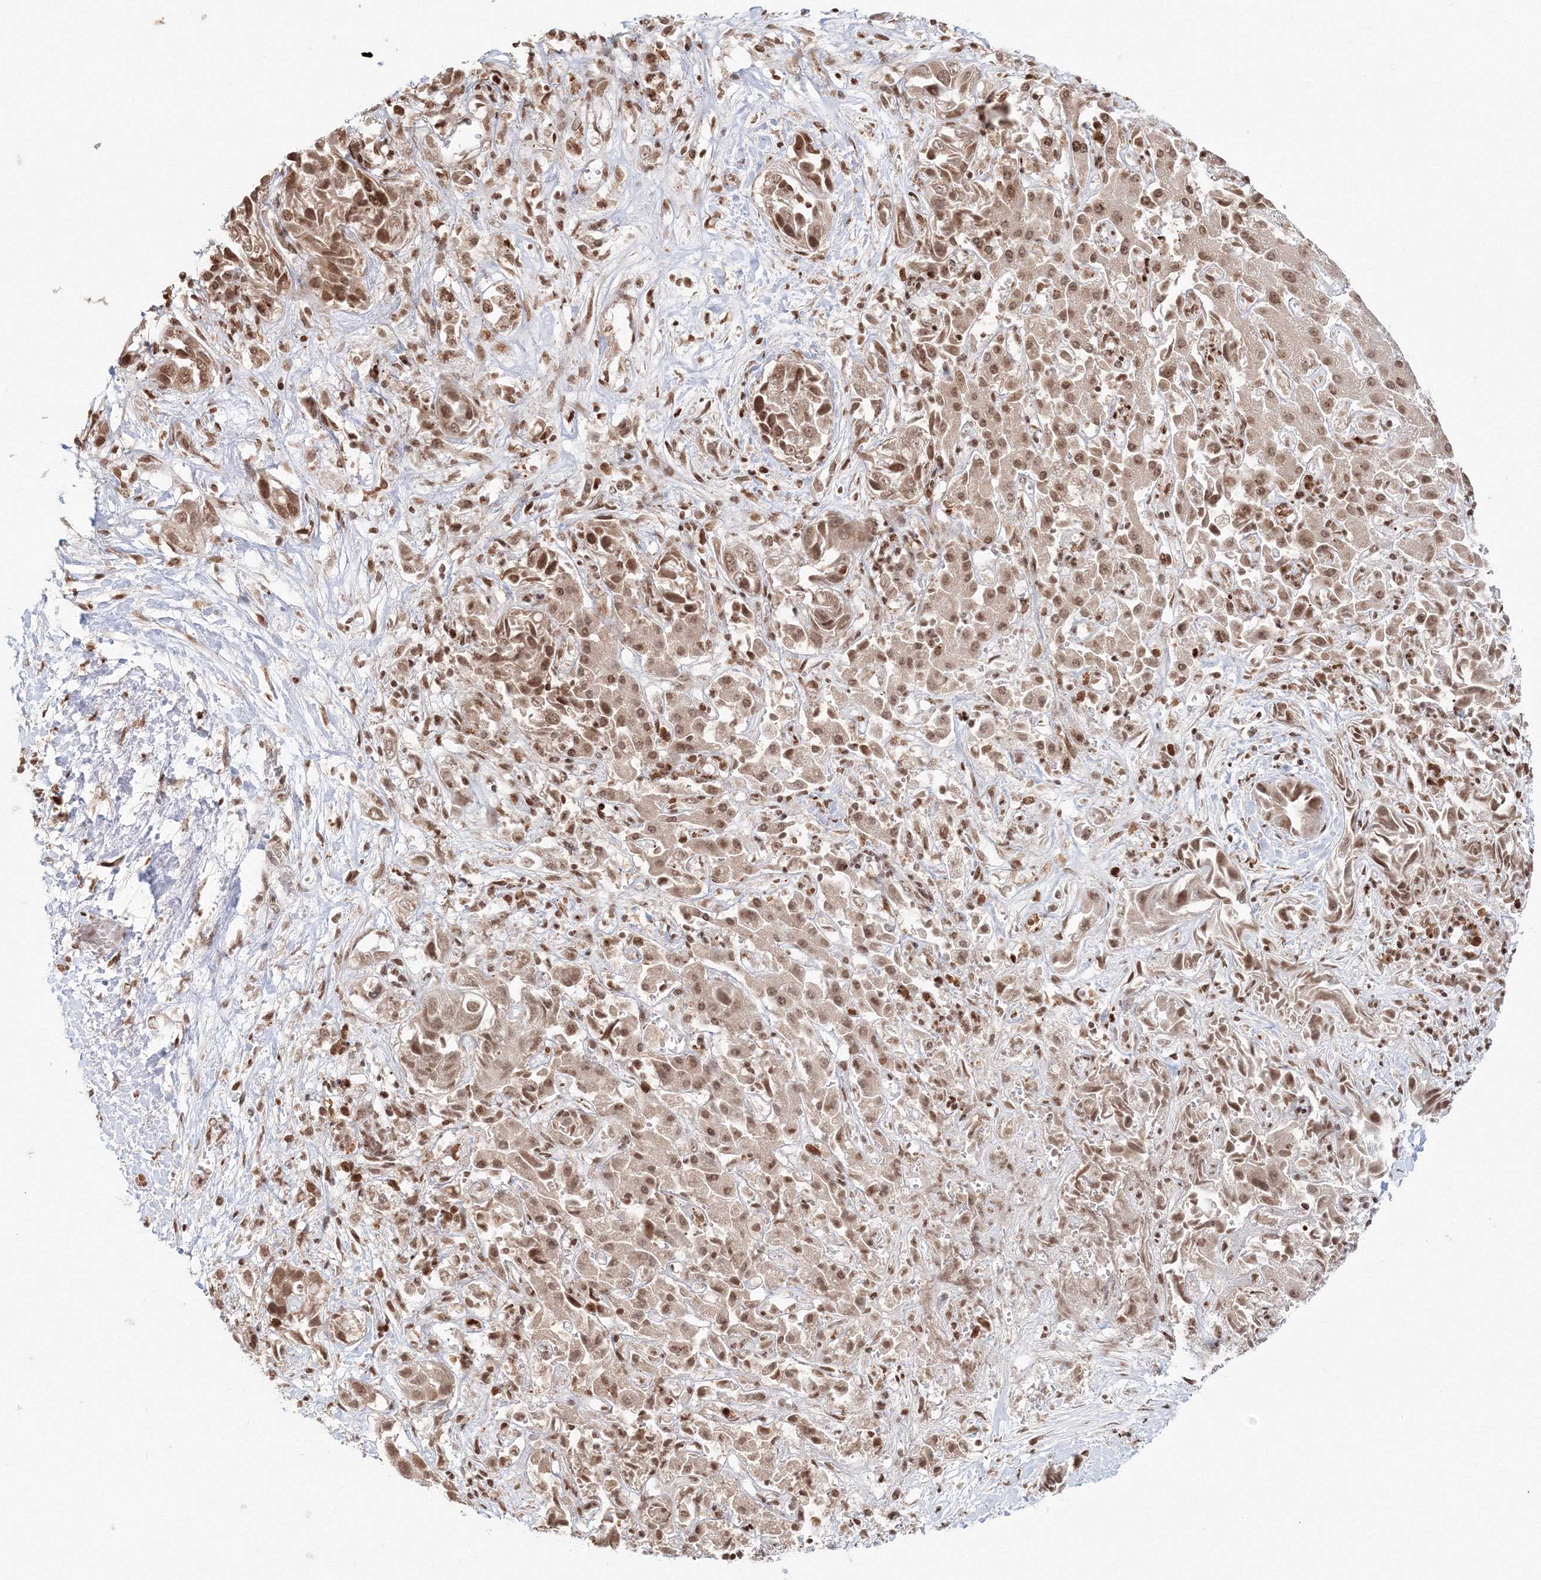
{"staining": {"intensity": "moderate", "quantity": ">75%", "location": "nuclear"}, "tissue": "liver cancer", "cell_type": "Tumor cells", "image_type": "cancer", "snomed": [{"axis": "morphology", "description": "Cholangiocarcinoma"}, {"axis": "topography", "description": "Liver"}], "caption": "Protein expression analysis of cholangiocarcinoma (liver) demonstrates moderate nuclear staining in about >75% of tumor cells.", "gene": "KIF20A", "patient": {"sex": "female", "age": 52}}